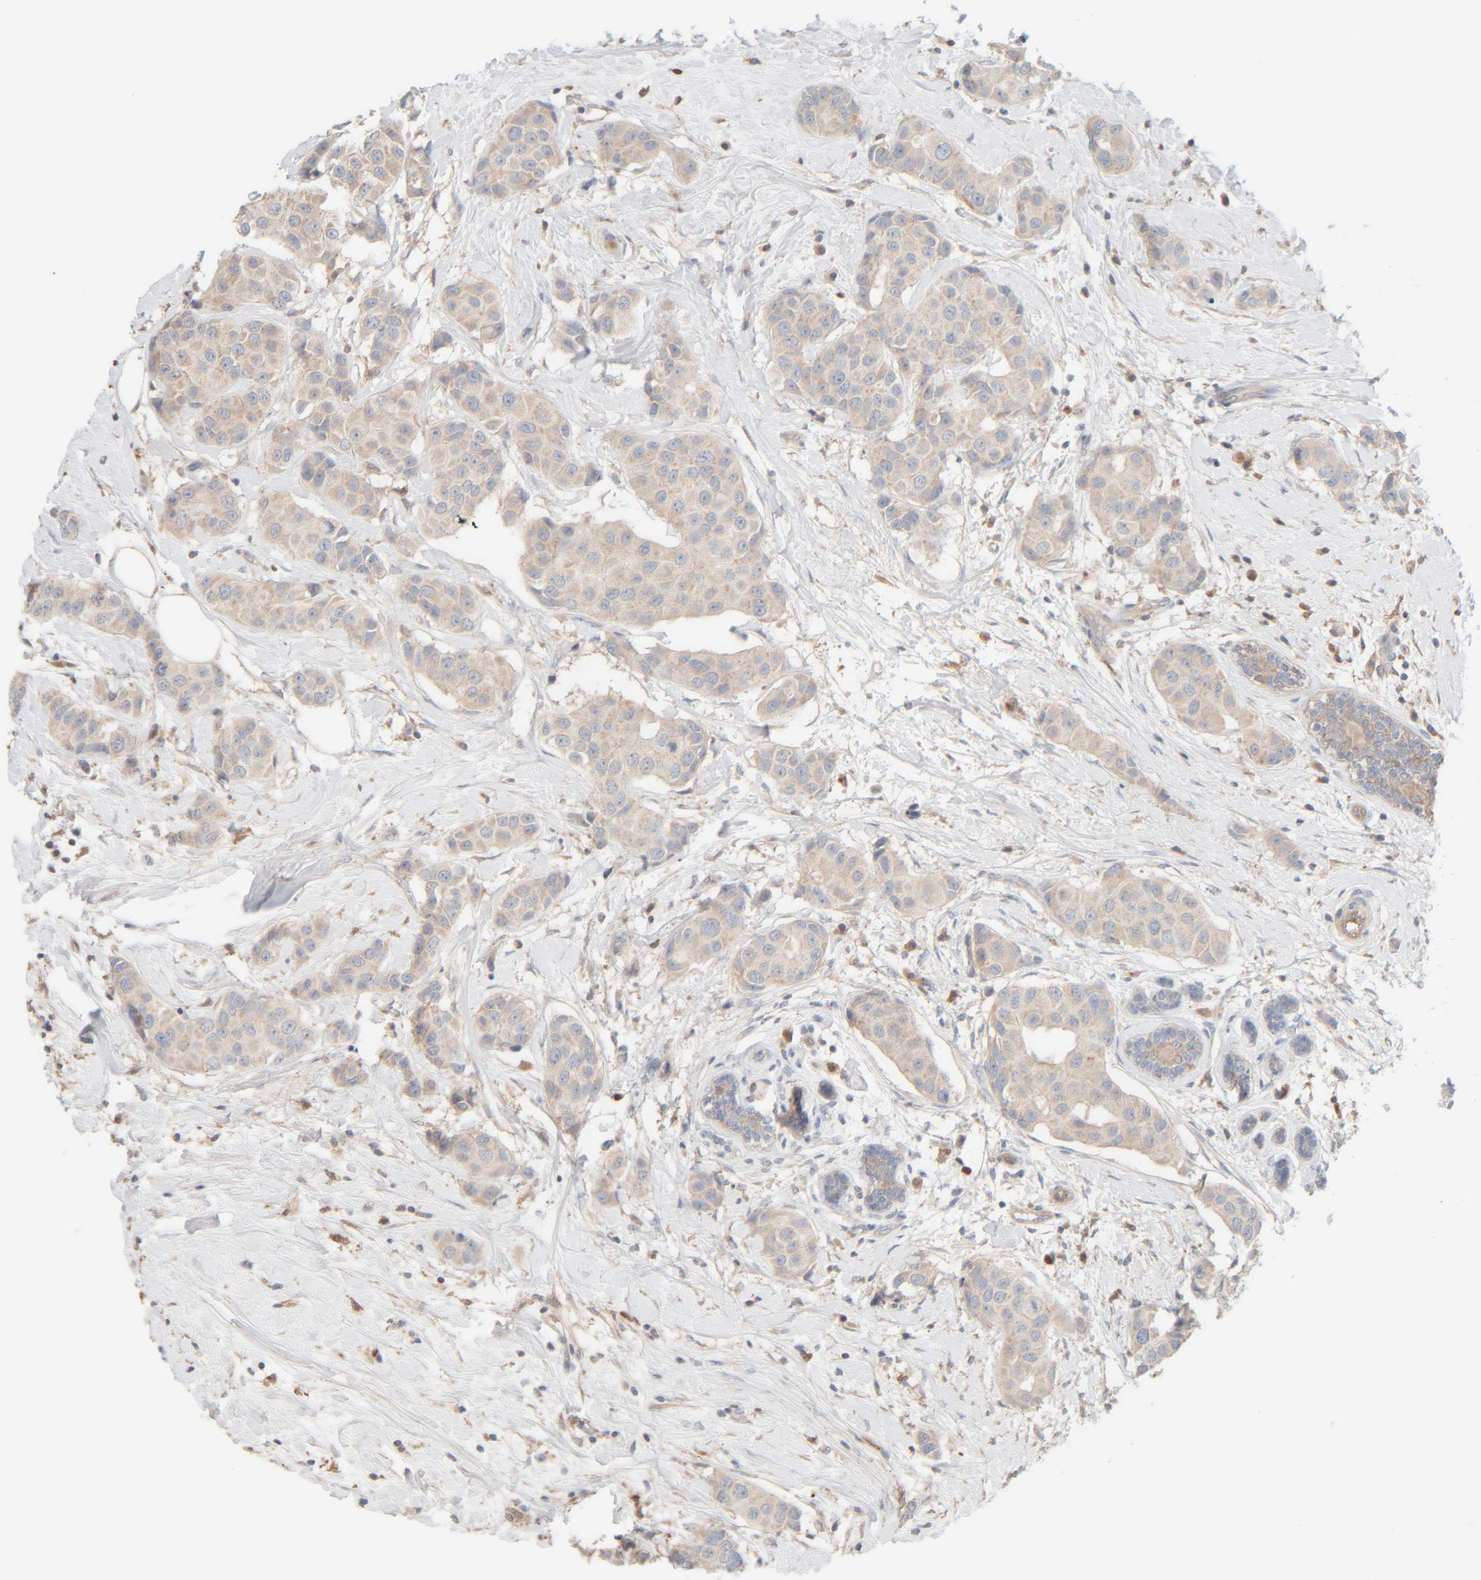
{"staining": {"intensity": "negative", "quantity": "none", "location": "none"}, "tissue": "breast cancer", "cell_type": "Tumor cells", "image_type": "cancer", "snomed": [{"axis": "morphology", "description": "Normal tissue, NOS"}, {"axis": "morphology", "description": "Duct carcinoma"}, {"axis": "topography", "description": "Breast"}], "caption": "Breast cancer (intraductal carcinoma) was stained to show a protein in brown. There is no significant expression in tumor cells.", "gene": "TMEM192", "patient": {"sex": "female", "age": 39}}